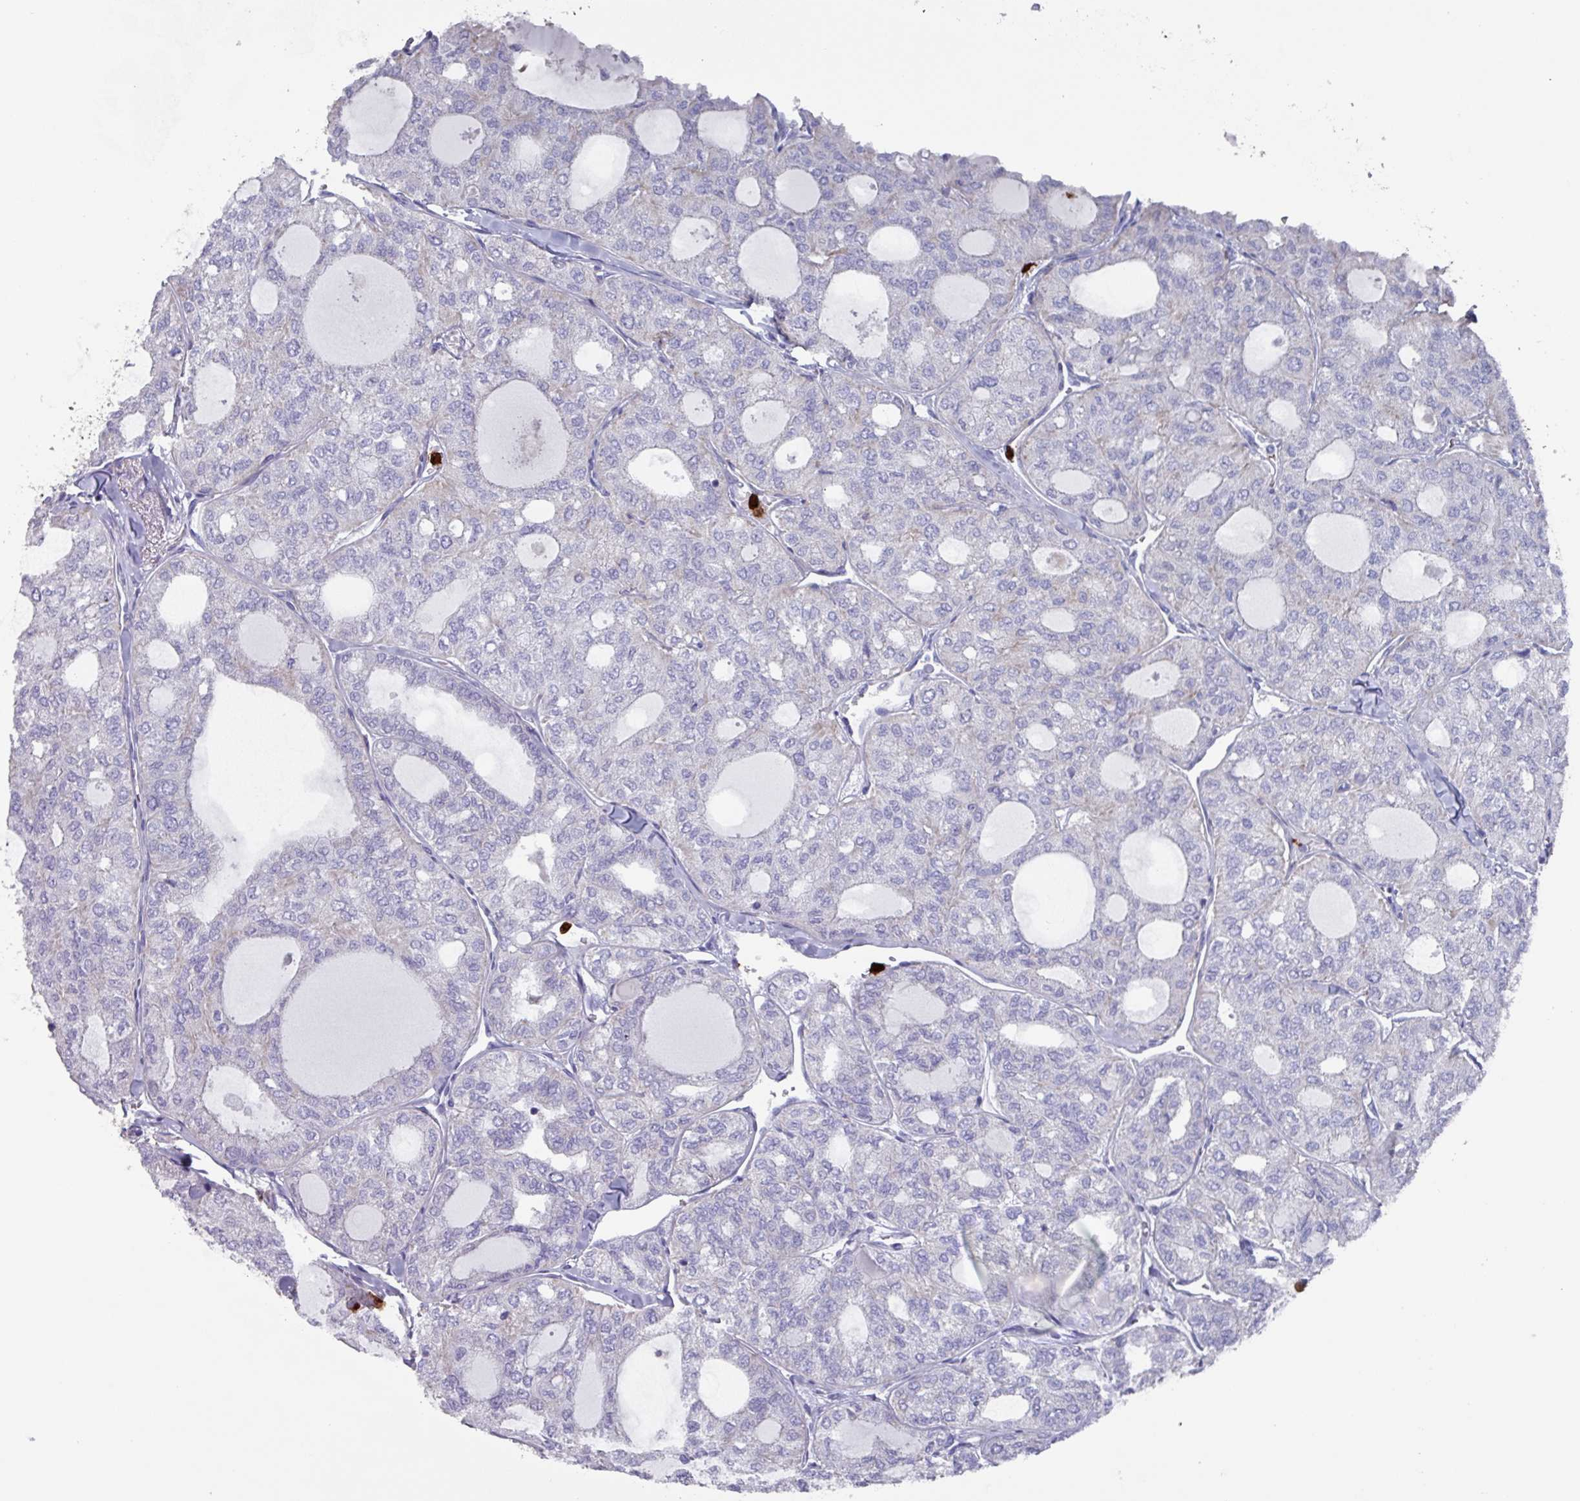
{"staining": {"intensity": "negative", "quantity": "none", "location": "none"}, "tissue": "thyroid cancer", "cell_type": "Tumor cells", "image_type": "cancer", "snomed": [{"axis": "morphology", "description": "Follicular adenoma carcinoma, NOS"}, {"axis": "topography", "description": "Thyroid gland"}], "caption": "The histopathology image reveals no significant expression in tumor cells of thyroid follicular adenoma carcinoma.", "gene": "UQCC2", "patient": {"sex": "male", "age": 75}}